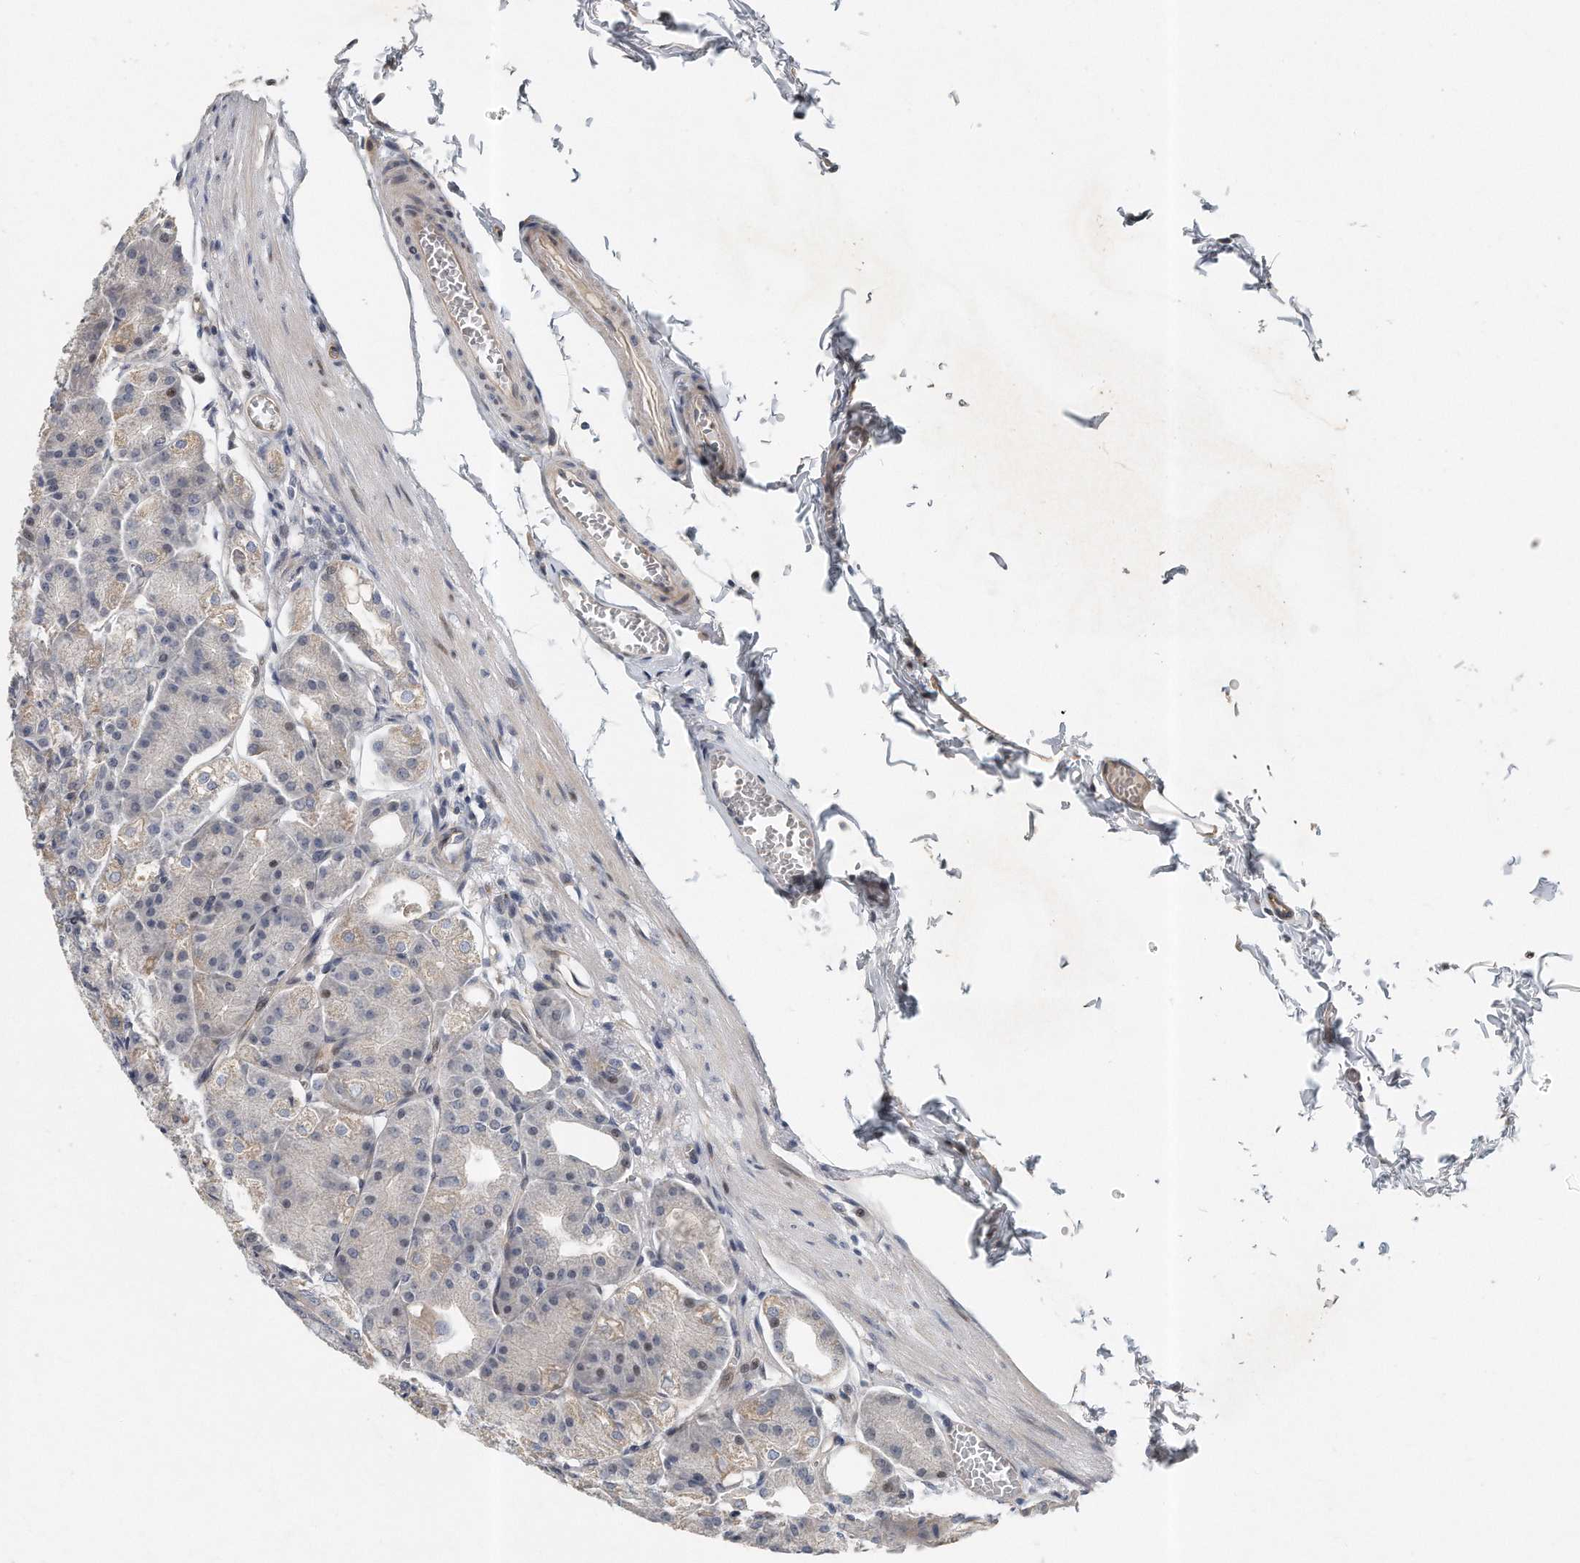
{"staining": {"intensity": "moderate", "quantity": "<25%", "location": "cytoplasmic/membranous"}, "tissue": "stomach", "cell_type": "Glandular cells", "image_type": "normal", "snomed": [{"axis": "morphology", "description": "Normal tissue, NOS"}, {"axis": "topography", "description": "Stomach, lower"}], "caption": "Moderate cytoplasmic/membranous protein positivity is identified in about <25% of glandular cells in stomach.", "gene": "PCDH8", "patient": {"sex": "male", "age": 71}}